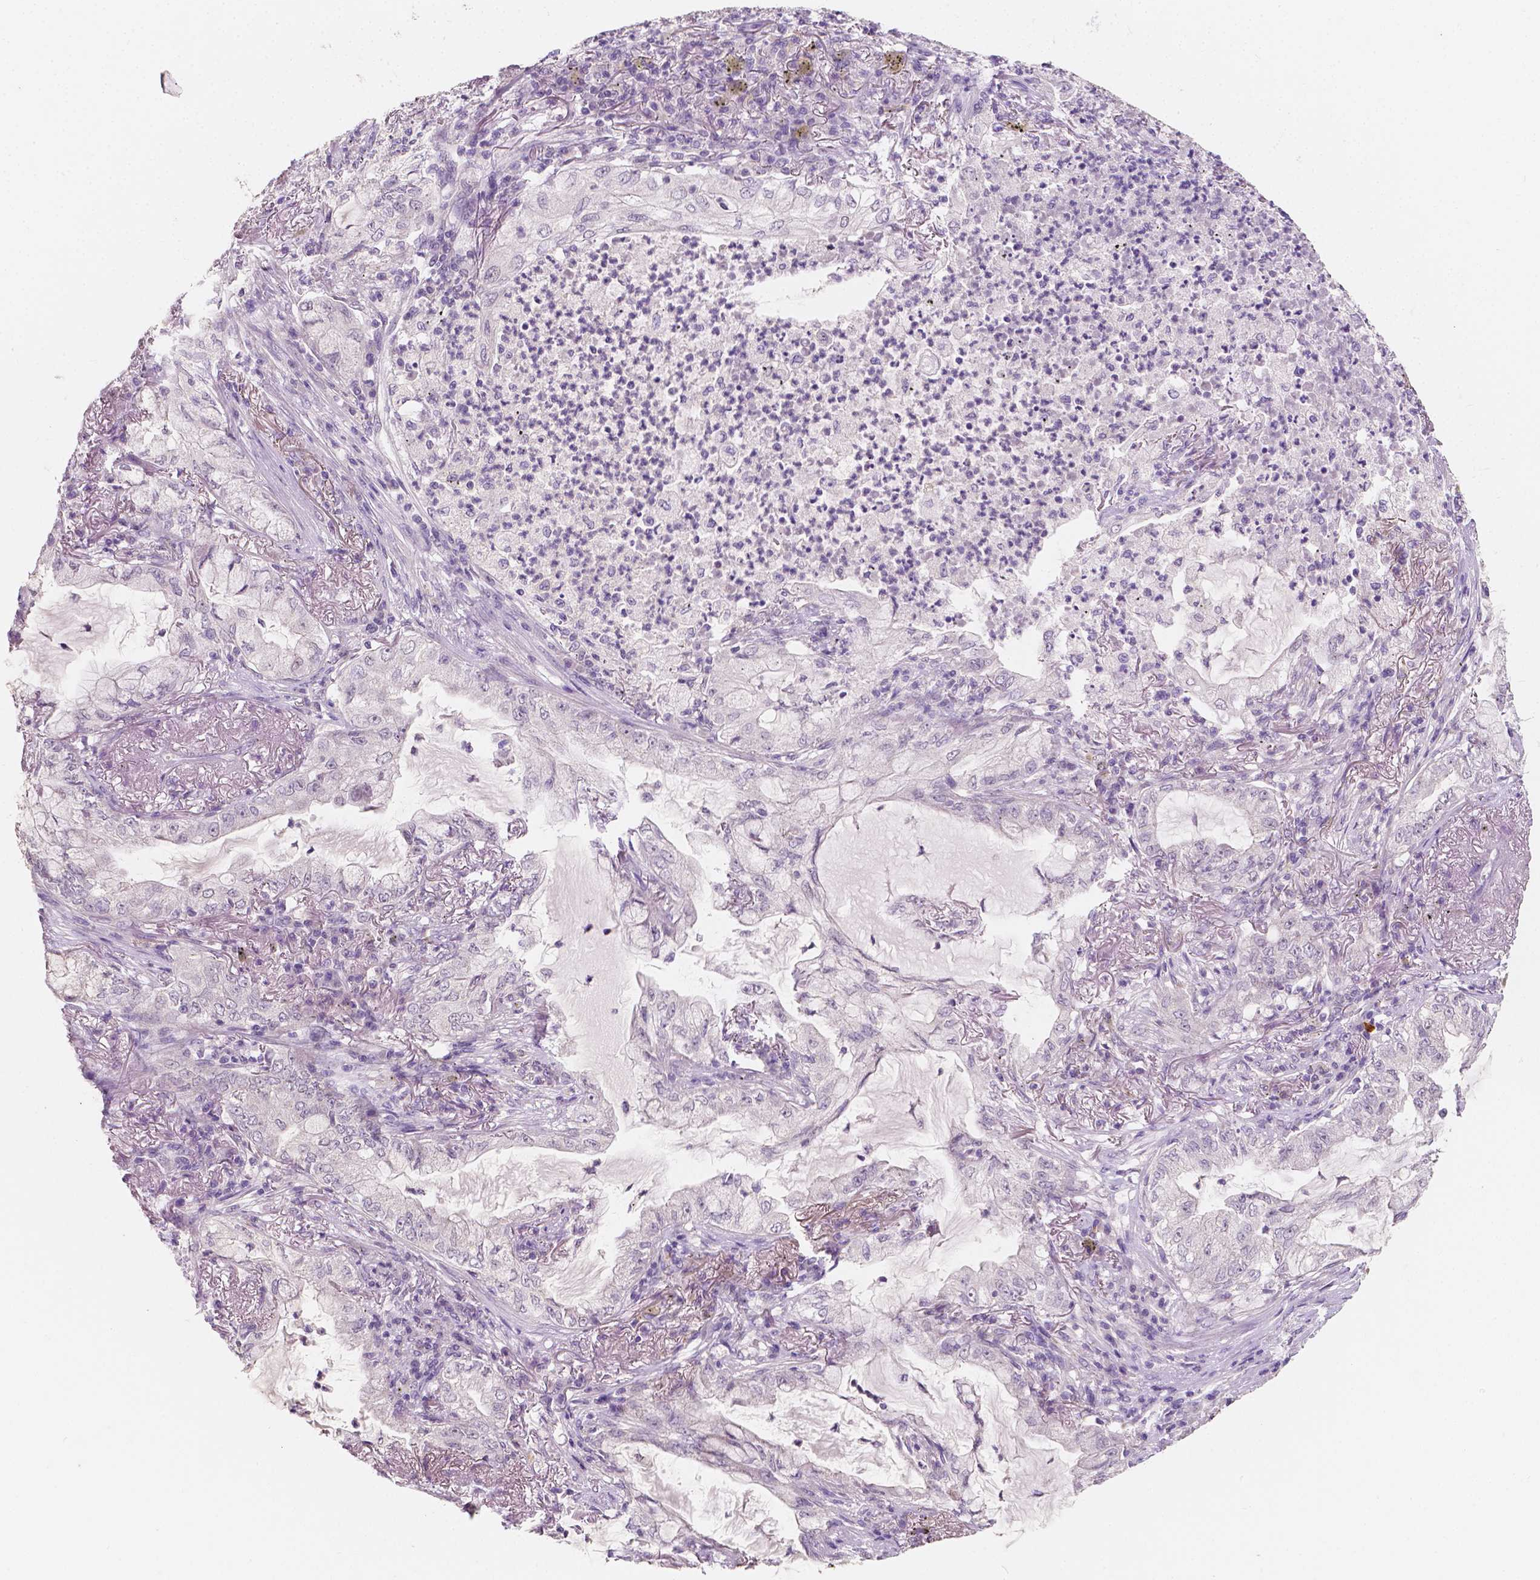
{"staining": {"intensity": "negative", "quantity": "none", "location": "none"}, "tissue": "lung cancer", "cell_type": "Tumor cells", "image_type": "cancer", "snomed": [{"axis": "morphology", "description": "Adenocarcinoma, NOS"}, {"axis": "topography", "description": "Lung"}], "caption": "IHC image of lung adenocarcinoma stained for a protein (brown), which demonstrates no expression in tumor cells.", "gene": "SIRT2", "patient": {"sex": "female", "age": 73}}